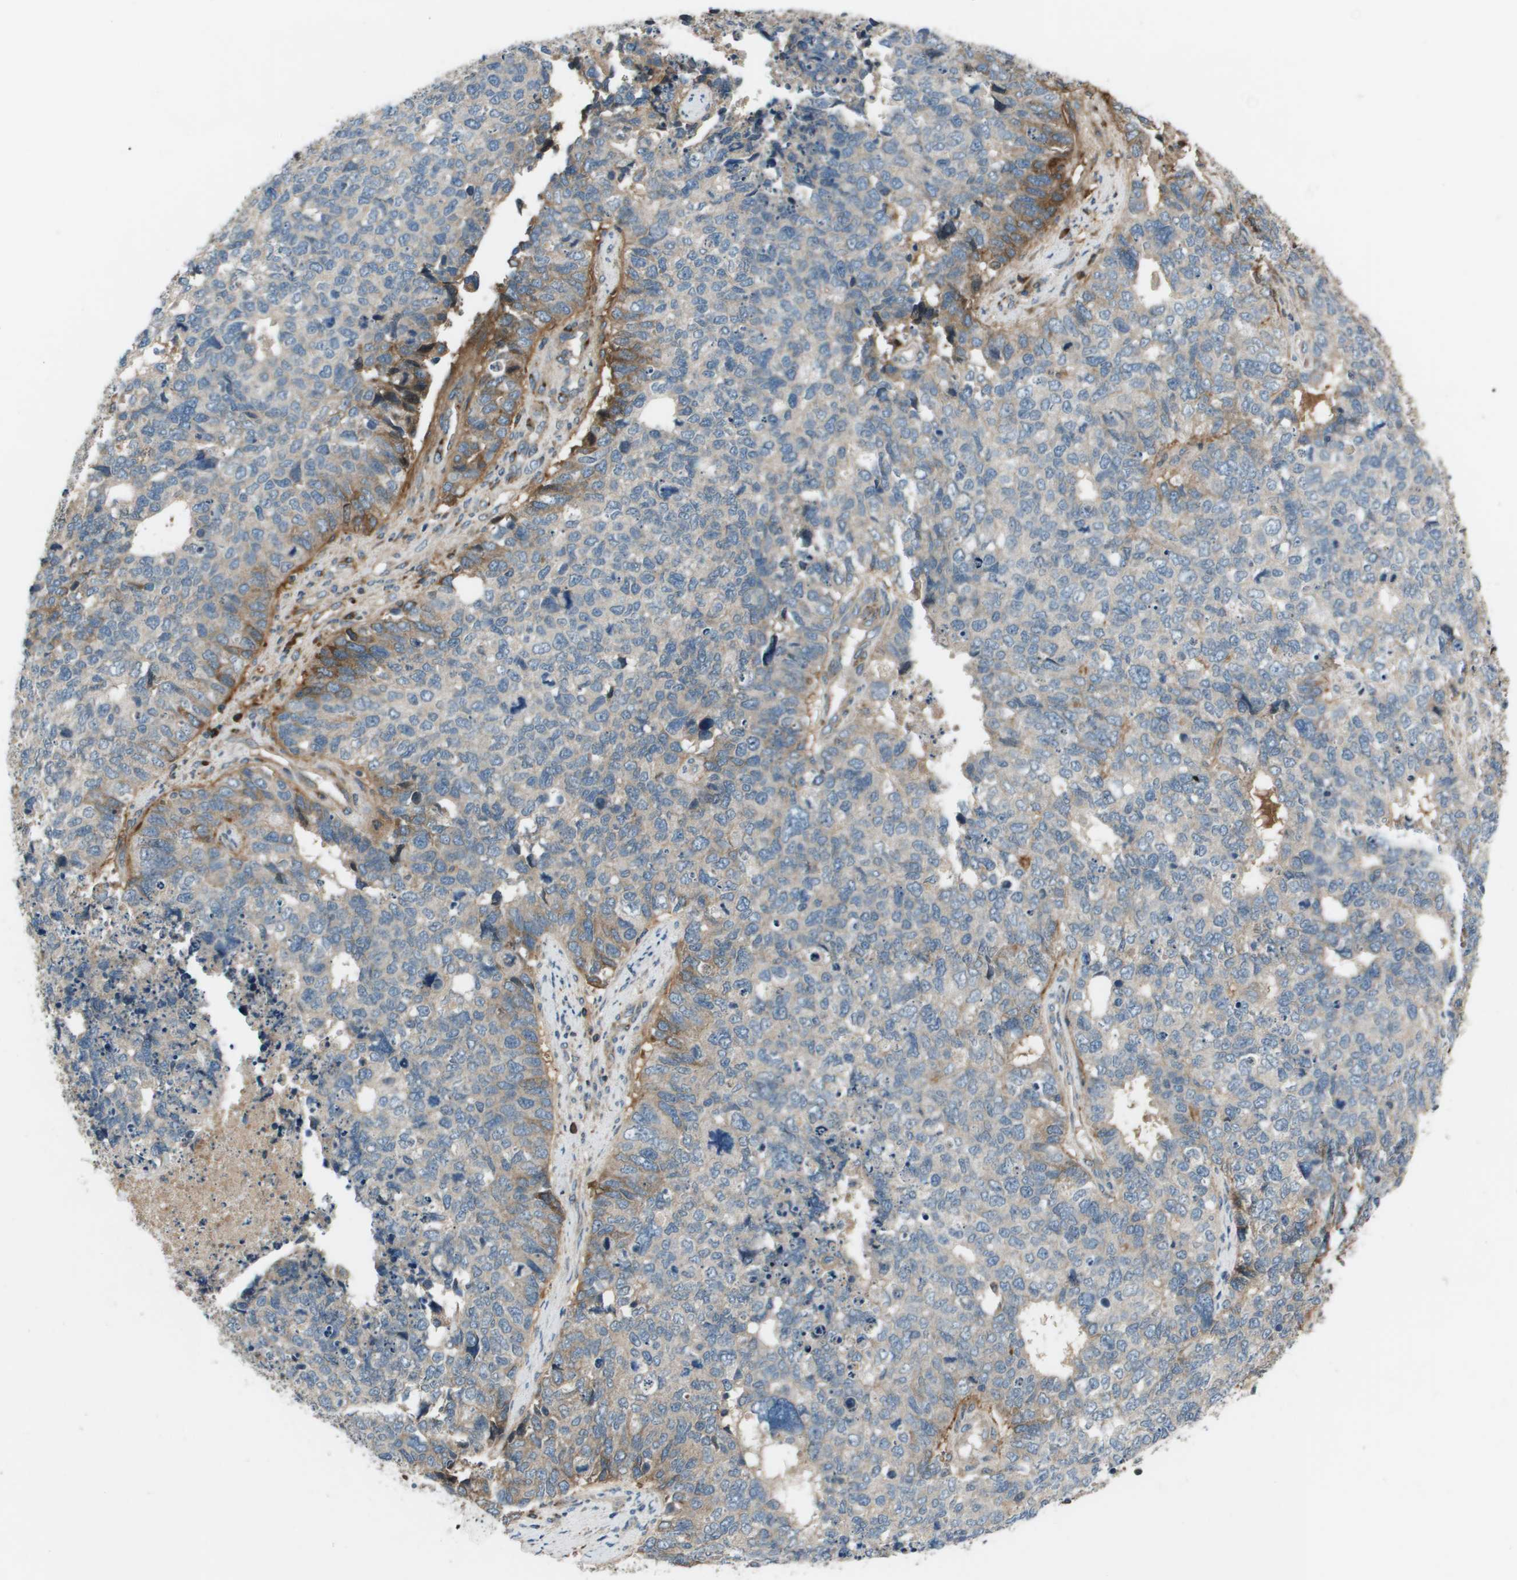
{"staining": {"intensity": "moderate", "quantity": "<25%", "location": "cytoplasmic/membranous"}, "tissue": "cervical cancer", "cell_type": "Tumor cells", "image_type": "cancer", "snomed": [{"axis": "morphology", "description": "Squamous cell carcinoma, NOS"}, {"axis": "topography", "description": "Cervix"}], "caption": "A micrograph showing moderate cytoplasmic/membranous positivity in about <25% of tumor cells in cervical cancer, as visualized by brown immunohistochemical staining.", "gene": "PCOLCE", "patient": {"sex": "female", "age": 63}}